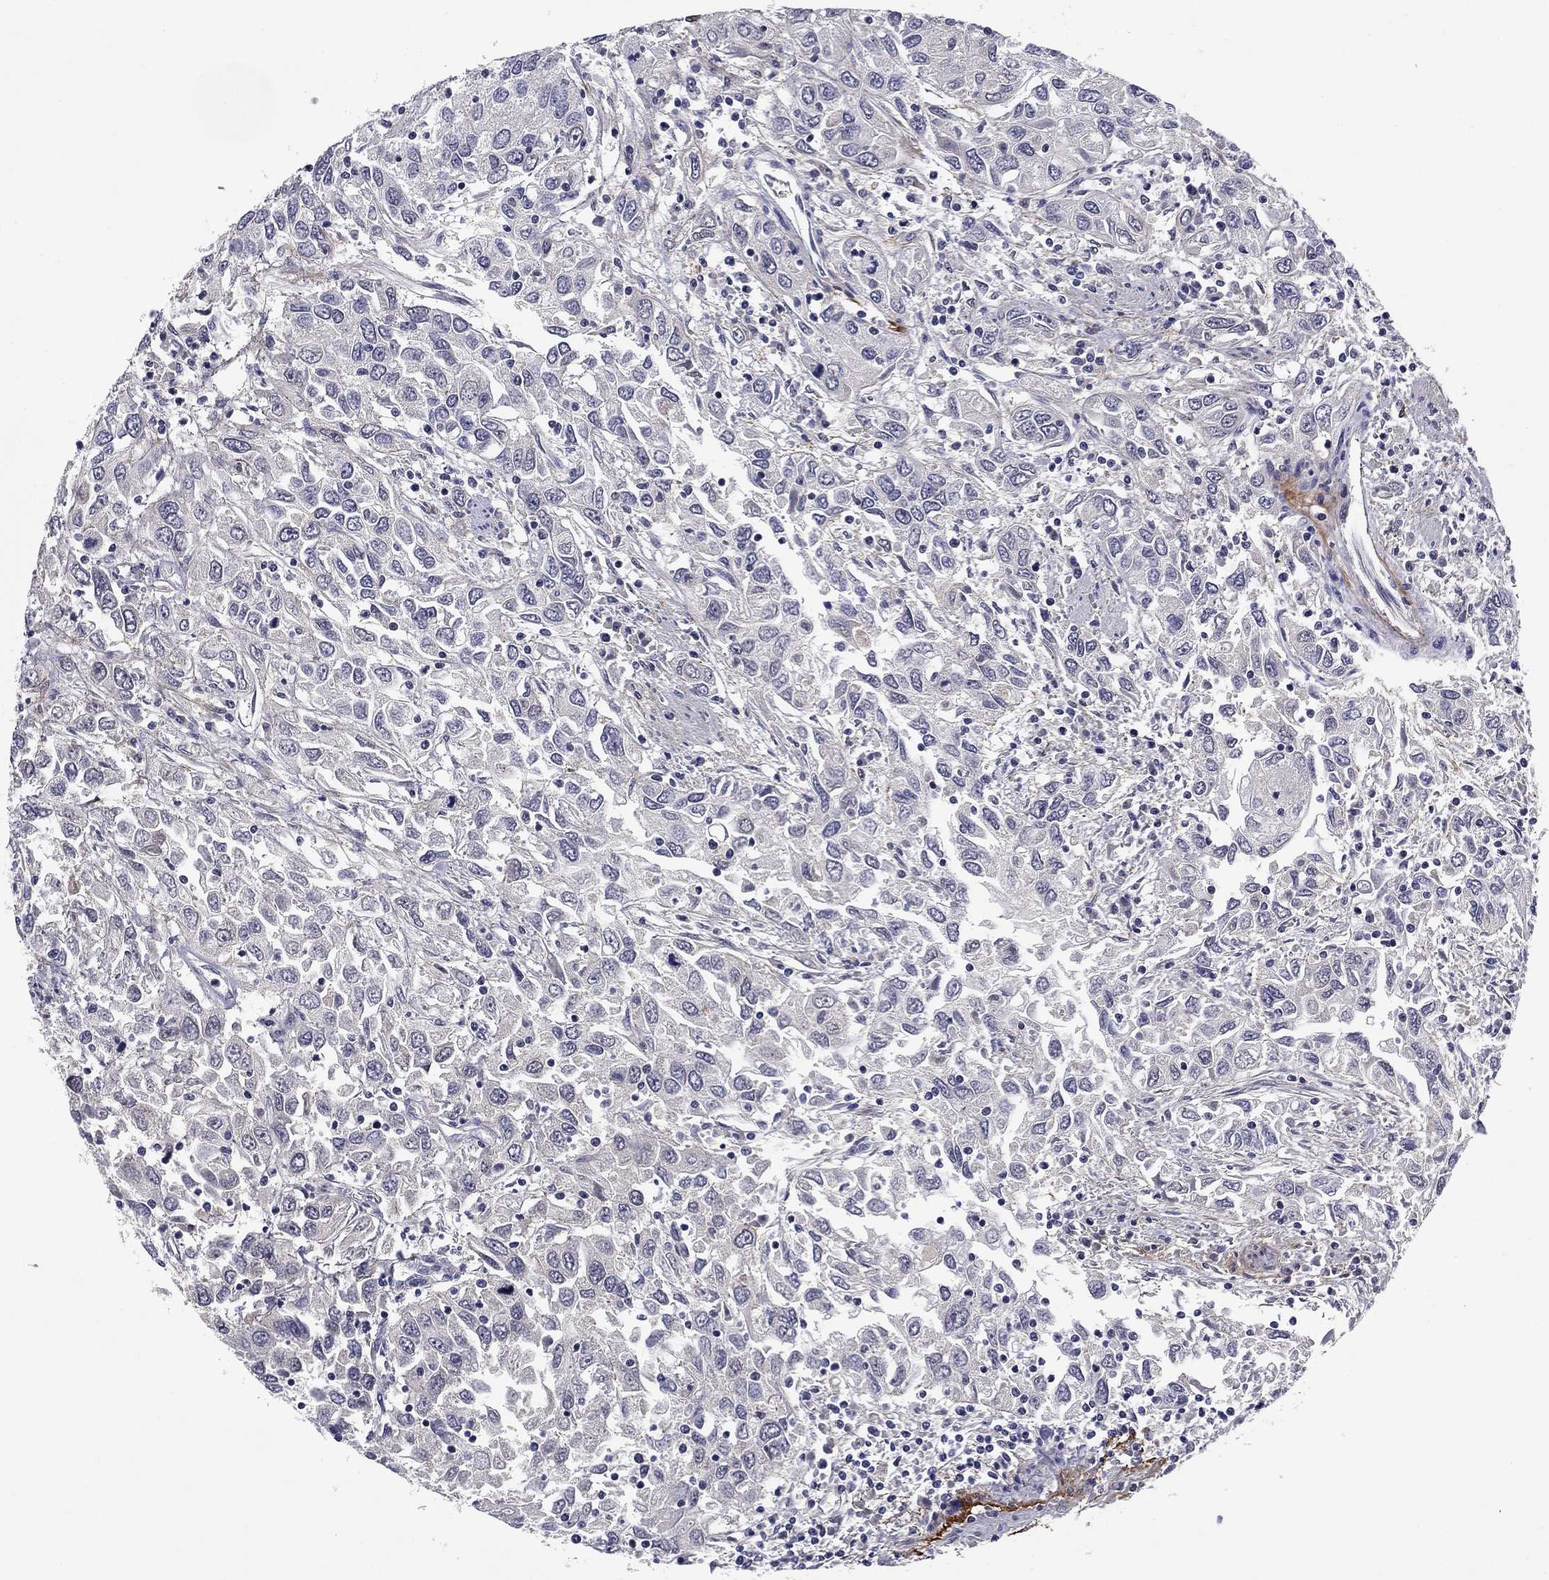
{"staining": {"intensity": "negative", "quantity": "none", "location": "none"}, "tissue": "urothelial cancer", "cell_type": "Tumor cells", "image_type": "cancer", "snomed": [{"axis": "morphology", "description": "Urothelial carcinoma, High grade"}, {"axis": "topography", "description": "Urinary bladder"}], "caption": "An image of urothelial cancer stained for a protein shows no brown staining in tumor cells.", "gene": "REXO5", "patient": {"sex": "male", "age": 76}}